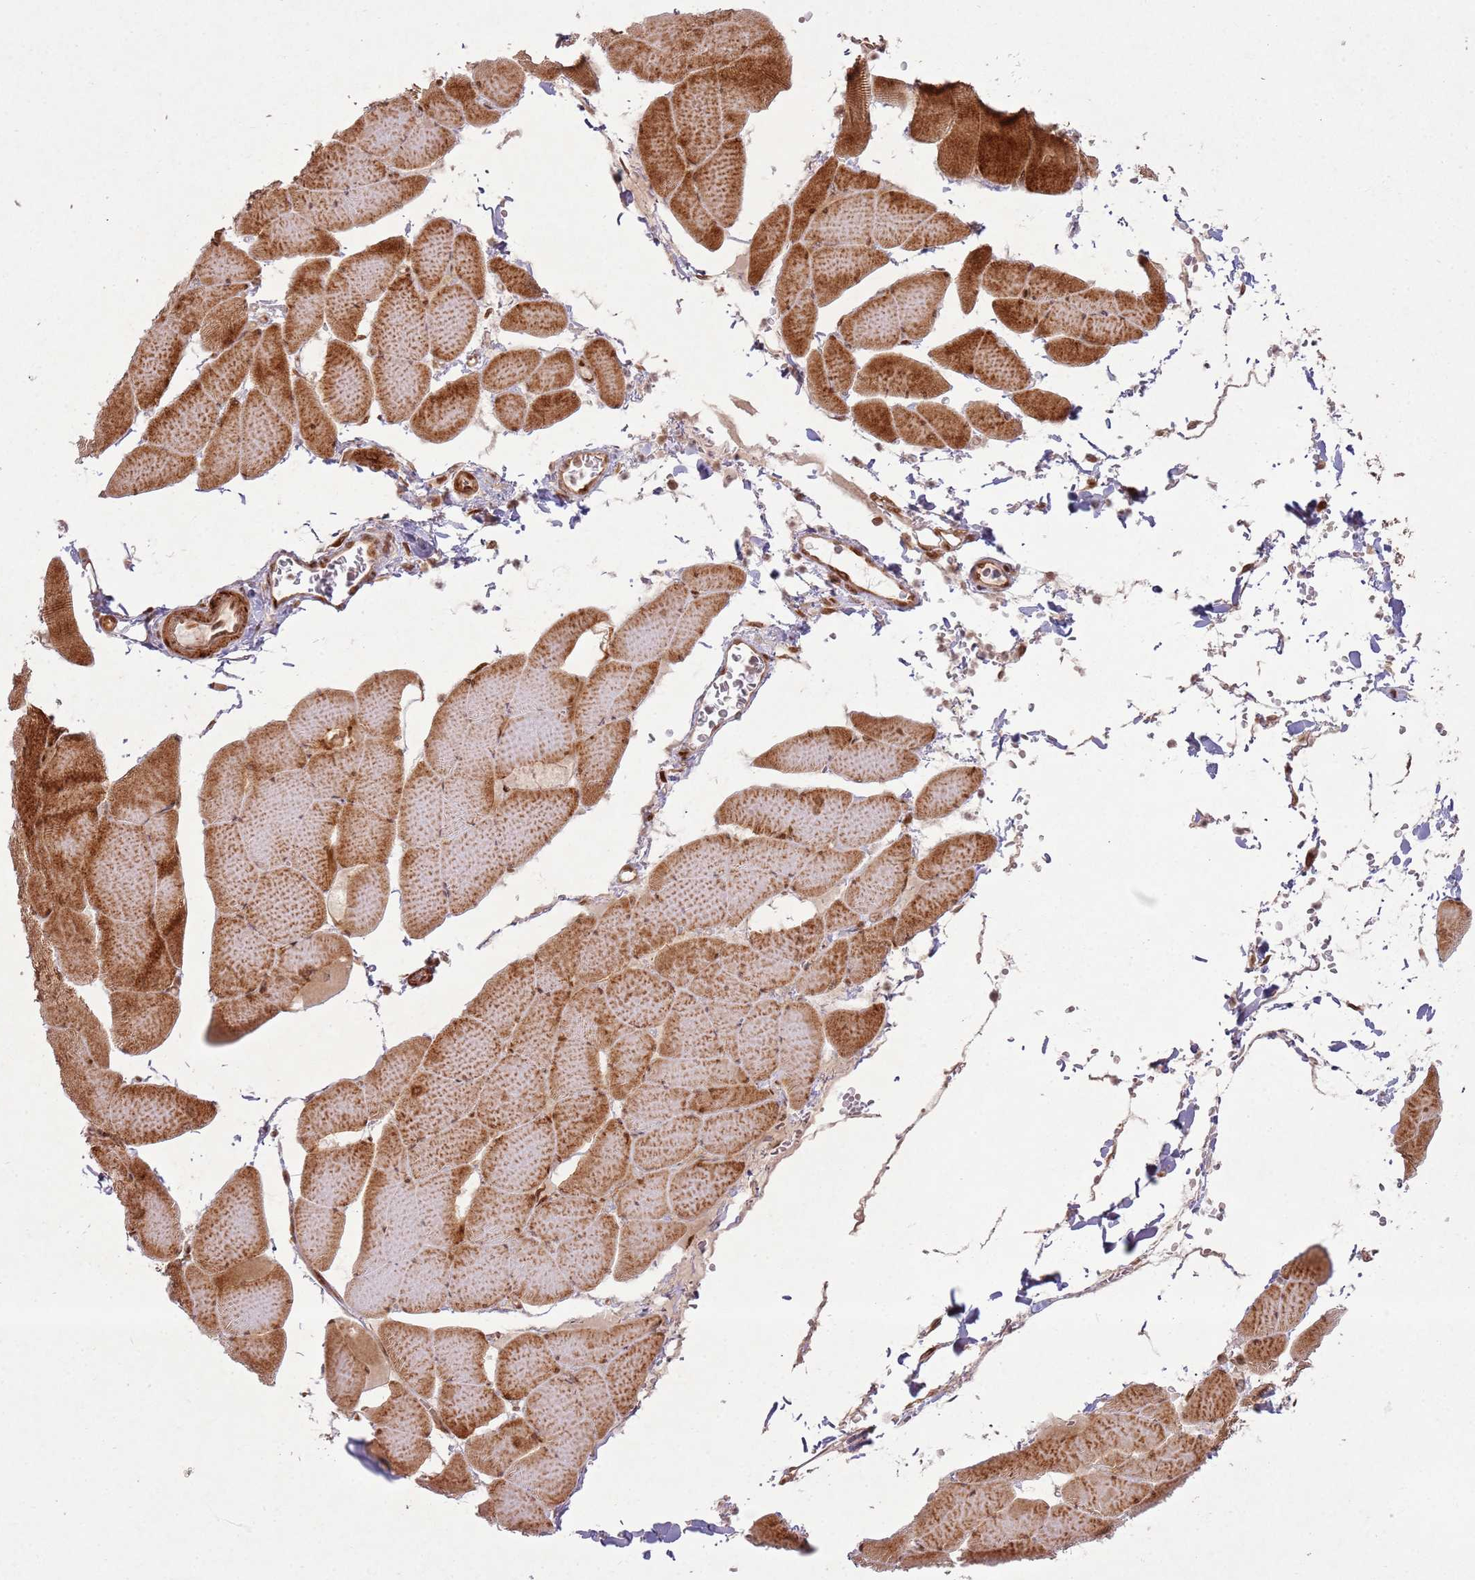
{"staining": {"intensity": "strong", "quantity": ">75%", "location": "cytoplasmic/membranous"}, "tissue": "skeletal muscle", "cell_type": "Myocytes", "image_type": "normal", "snomed": [{"axis": "morphology", "description": "Normal tissue, NOS"}, {"axis": "topography", "description": "Skeletal muscle"}, {"axis": "topography", "description": "Head-Neck"}], "caption": "High-magnification brightfield microscopy of unremarkable skeletal muscle stained with DAB (brown) and counterstained with hematoxylin (blue). myocytes exhibit strong cytoplasmic/membranous staining is present in approximately>75% of cells. (DAB IHC with brightfield microscopy, high magnification).", "gene": "KLHL36", "patient": {"sex": "male", "age": 66}}